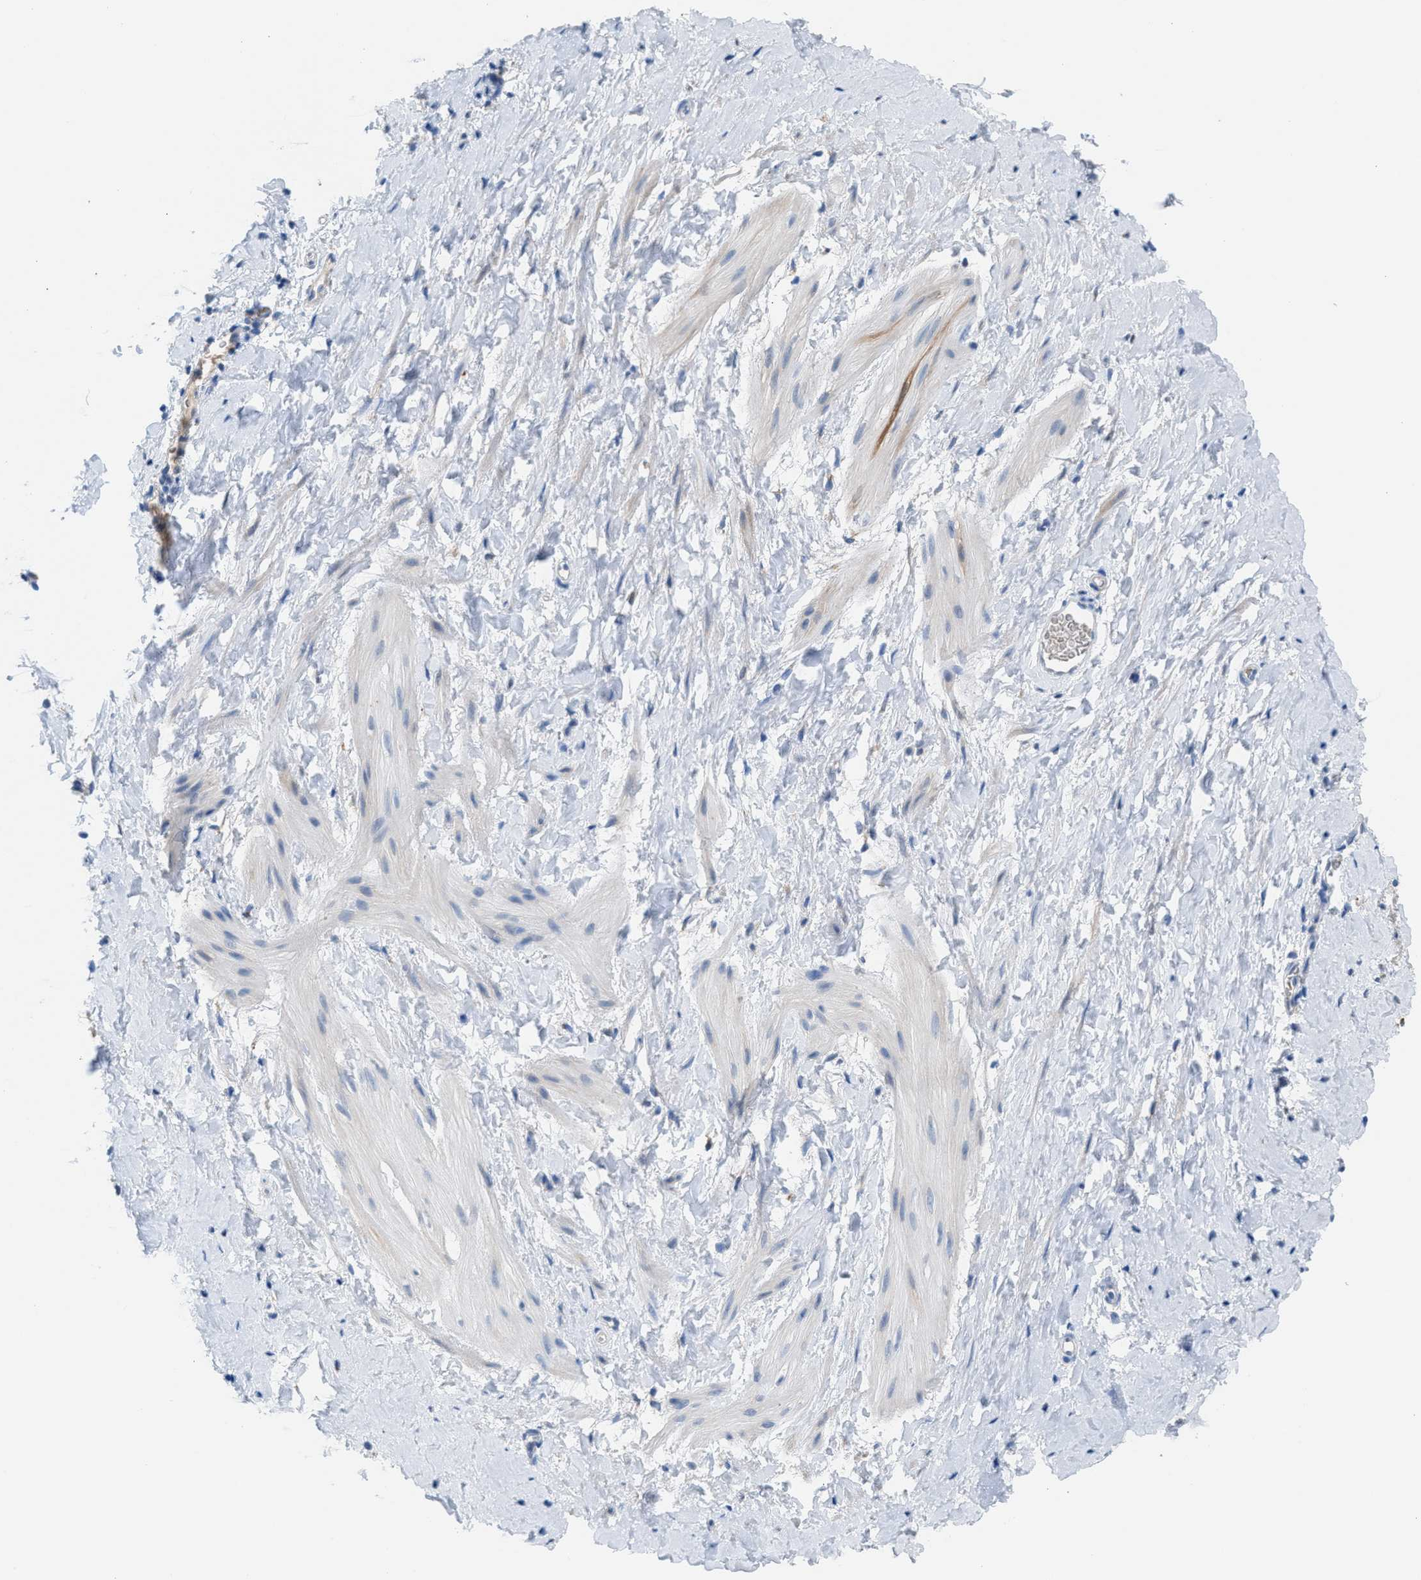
{"staining": {"intensity": "moderate", "quantity": "<25%", "location": "cytoplasmic/membranous"}, "tissue": "smooth muscle", "cell_type": "Smooth muscle cells", "image_type": "normal", "snomed": [{"axis": "morphology", "description": "Normal tissue, NOS"}, {"axis": "topography", "description": "Smooth muscle"}], "caption": "Immunohistochemistry (IHC) micrograph of benign smooth muscle: smooth muscle stained using immunohistochemistry shows low levels of moderate protein expression localized specifically in the cytoplasmic/membranous of smooth muscle cells, appearing as a cytoplasmic/membranous brown color.", "gene": "CA3", "patient": {"sex": "male", "age": 16}}